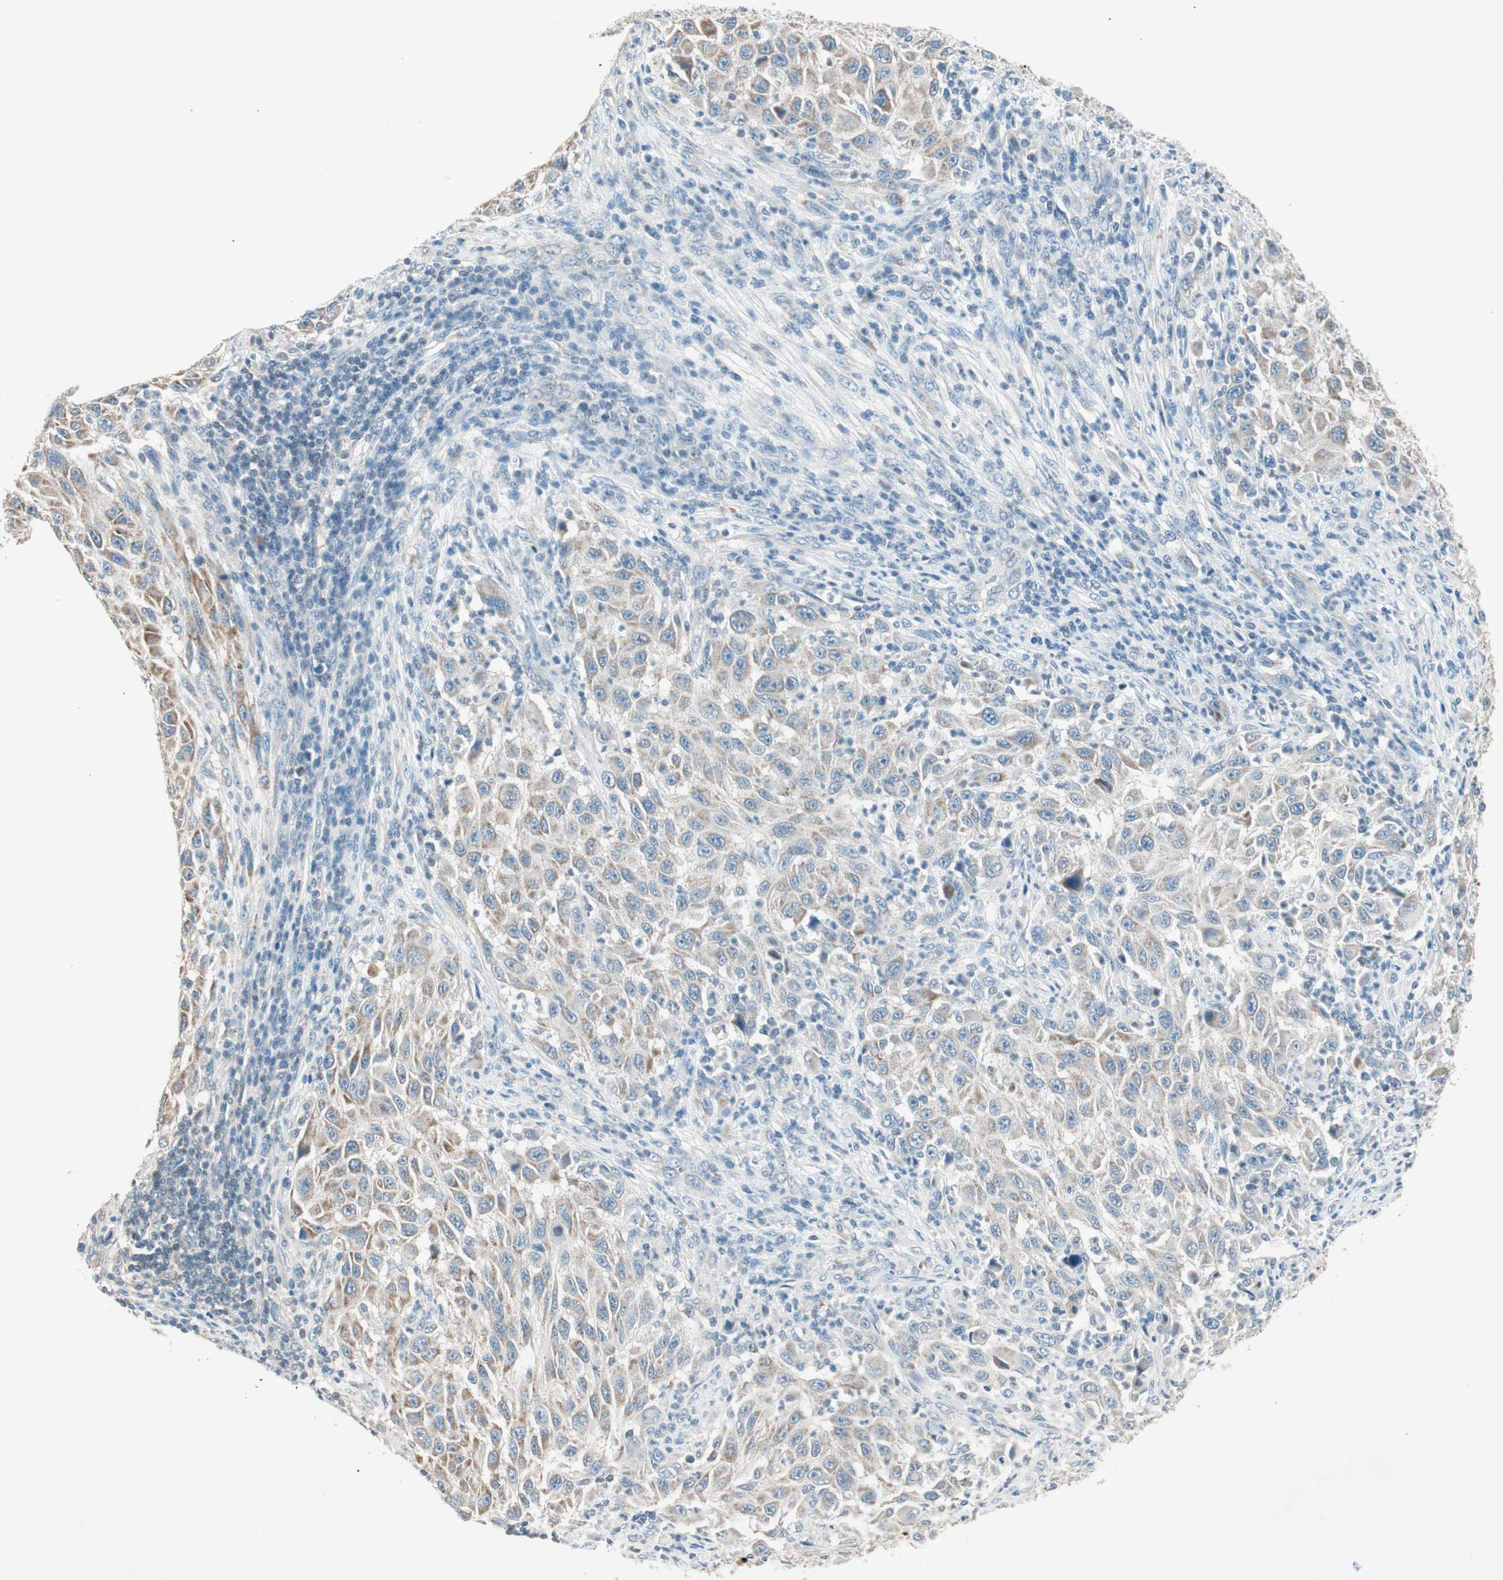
{"staining": {"intensity": "weak", "quantity": "25%-75%", "location": "cytoplasmic/membranous"}, "tissue": "melanoma", "cell_type": "Tumor cells", "image_type": "cancer", "snomed": [{"axis": "morphology", "description": "Malignant melanoma, Metastatic site"}, {"axis": "topography", "description": "Lymph node"}], "caption": "Immunohistochemistry (IHC) image of neoplastic tissue: melanoma stained using IHC exhibits low levels of weak protein expression localized specifically in the cytoplasmic/membranous of tumor cells, appearing as a cytoplasmic/membranous brown color.", "gene": "NKAIN1", "patient": {"sex": "male", "age": 61}}